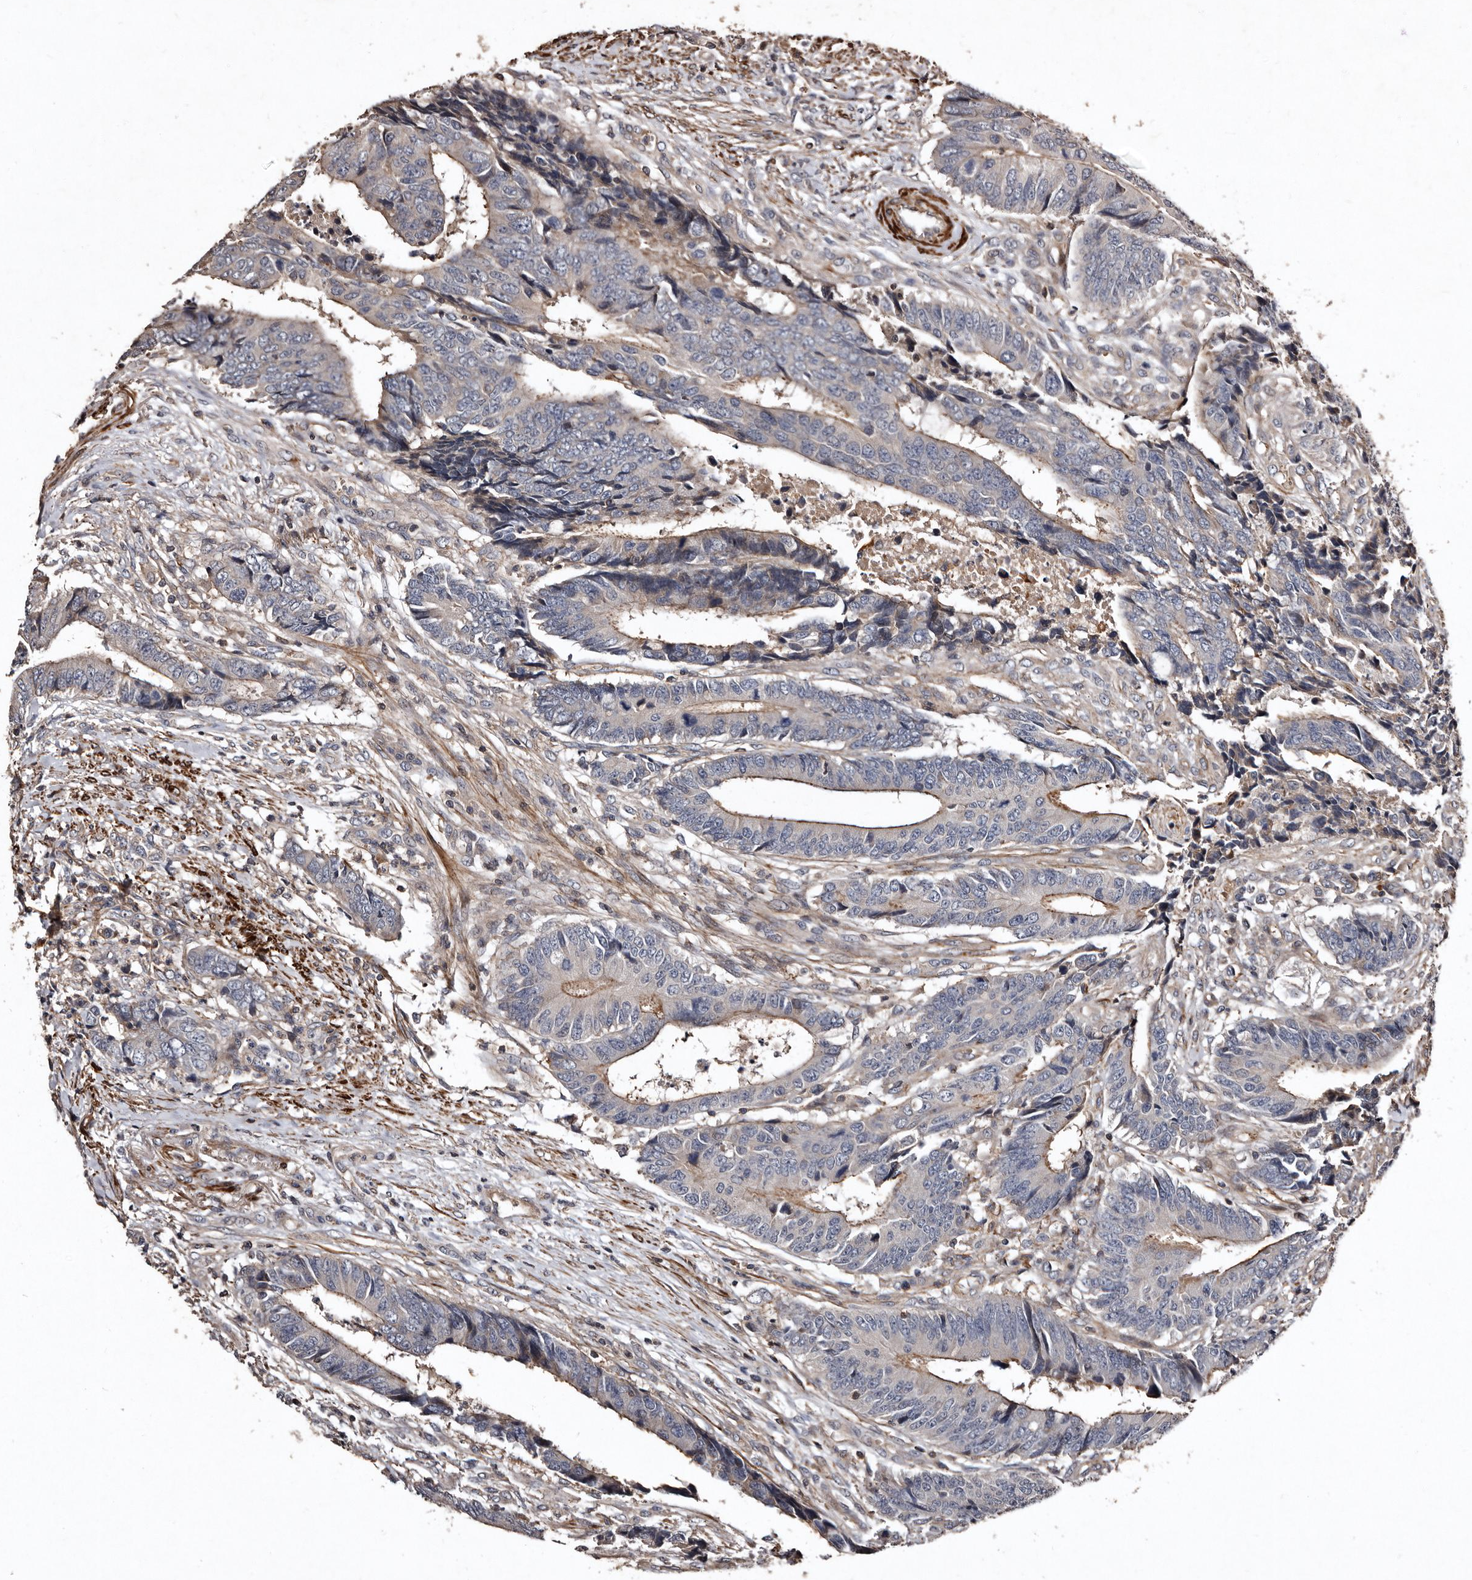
{"staining": {"intensity": "weak", "quantity": "<25%", "location": "cytoplasmic/membranous"}, "tissue": "colorectal cancer", "cell_type": "Tumor cells", "image_type": "cancer", "snomed": [{"axis": "morphology", "description": "Adenocarcinoma, NOS"}, {"axis": "topography", "description": "Rectum"}], "caption": "An immunohistochemistry (IHC) micrograph of adenocarcinoma (colorectal) is shown. There is no staining in tumor cells of adenocarcinoma (colorectal).", "gene": "PRKD3", "patient": {"sex": "male", "age": 84}}